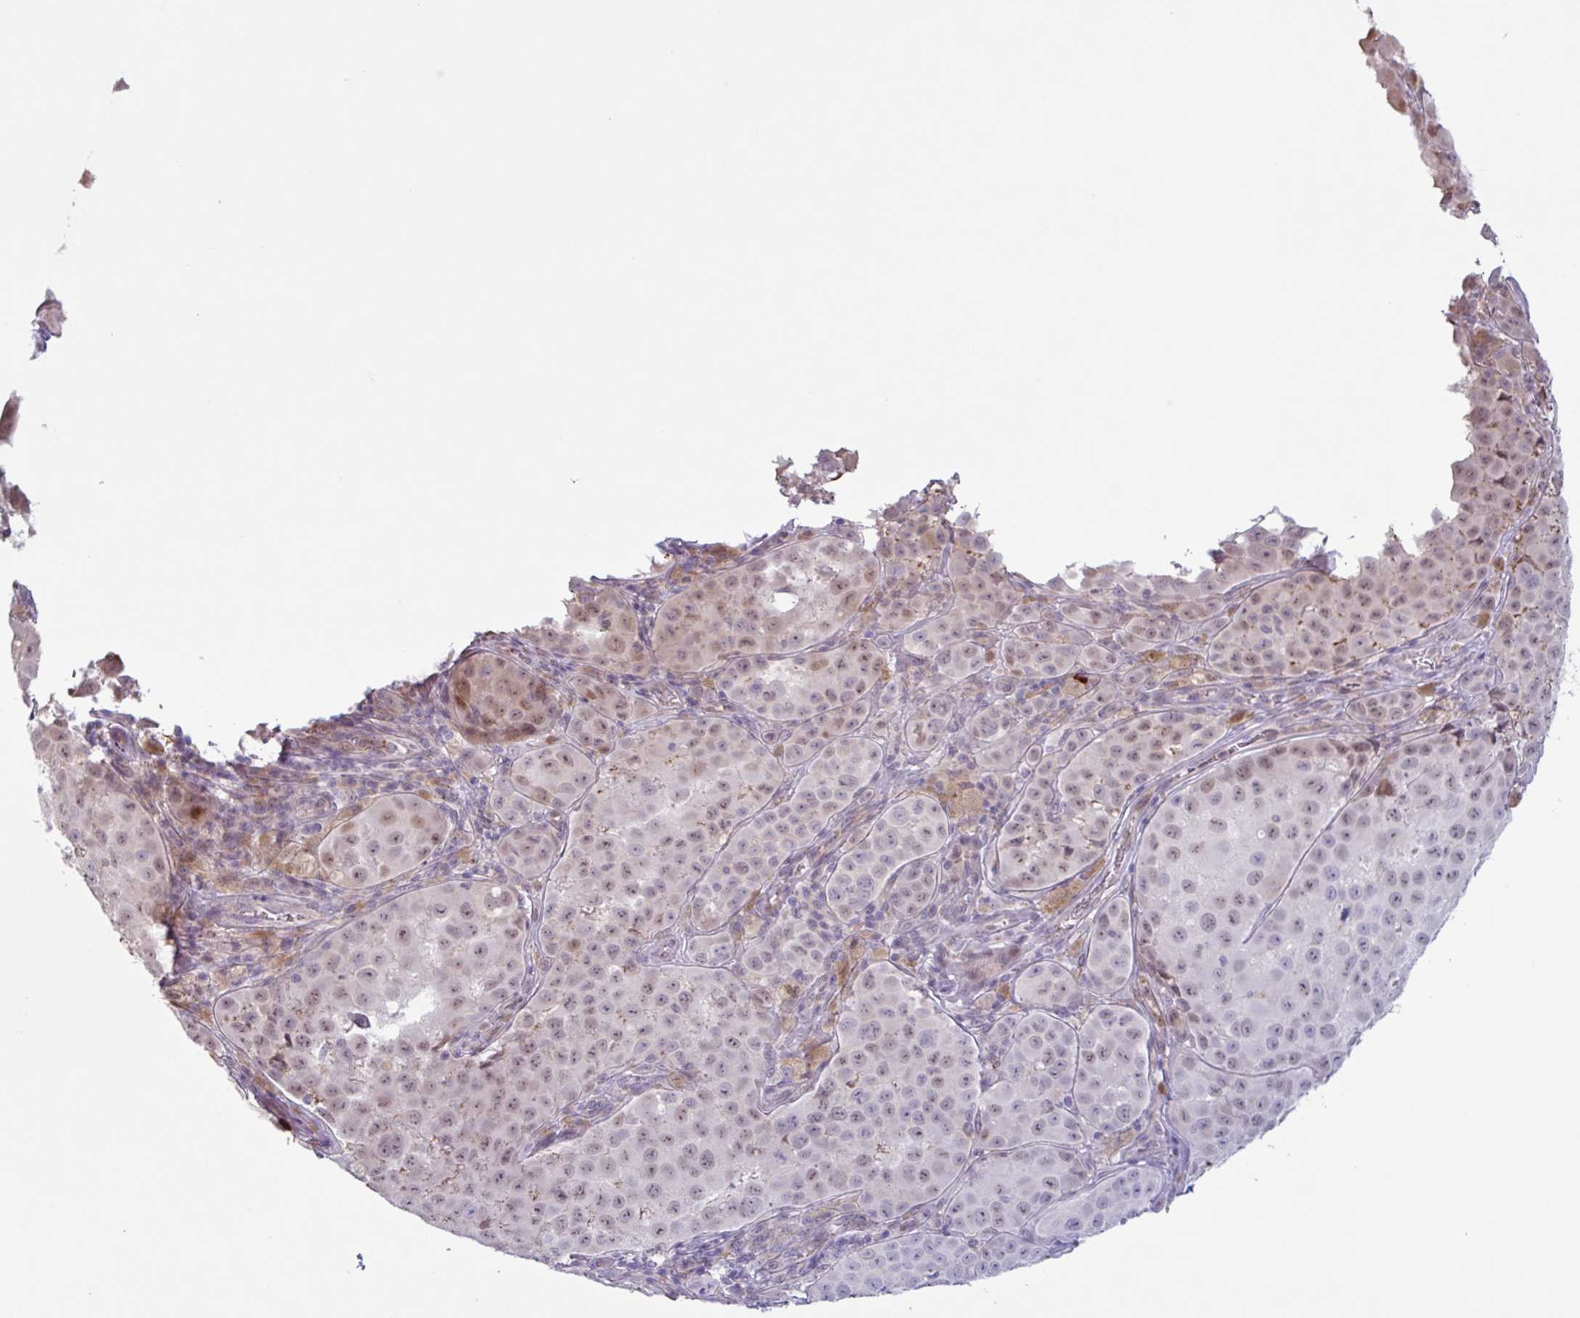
{"staining": {"intensity": "weak", "quantity": ">75%", "location": "nuclear"}, "tissue": "melanoma", "cell_type": "Tumor cells", "image_type": "cancer", "snomed": [{"axis": "morphology", "description": "Malignant melanoma, NOS"}, {"axis": "topography", "description": "Skin"}], "caption": "High-magnification brightfield microscopy of melanoma stained with DAB (brown) and counterstained with hematoxylin (blue). tumor cells exhibit weak nuclear positivity is appreciated in approximately>75% of cells.", "gene": "TAF1D", "patient": {"sex": "male", "age": 64}}